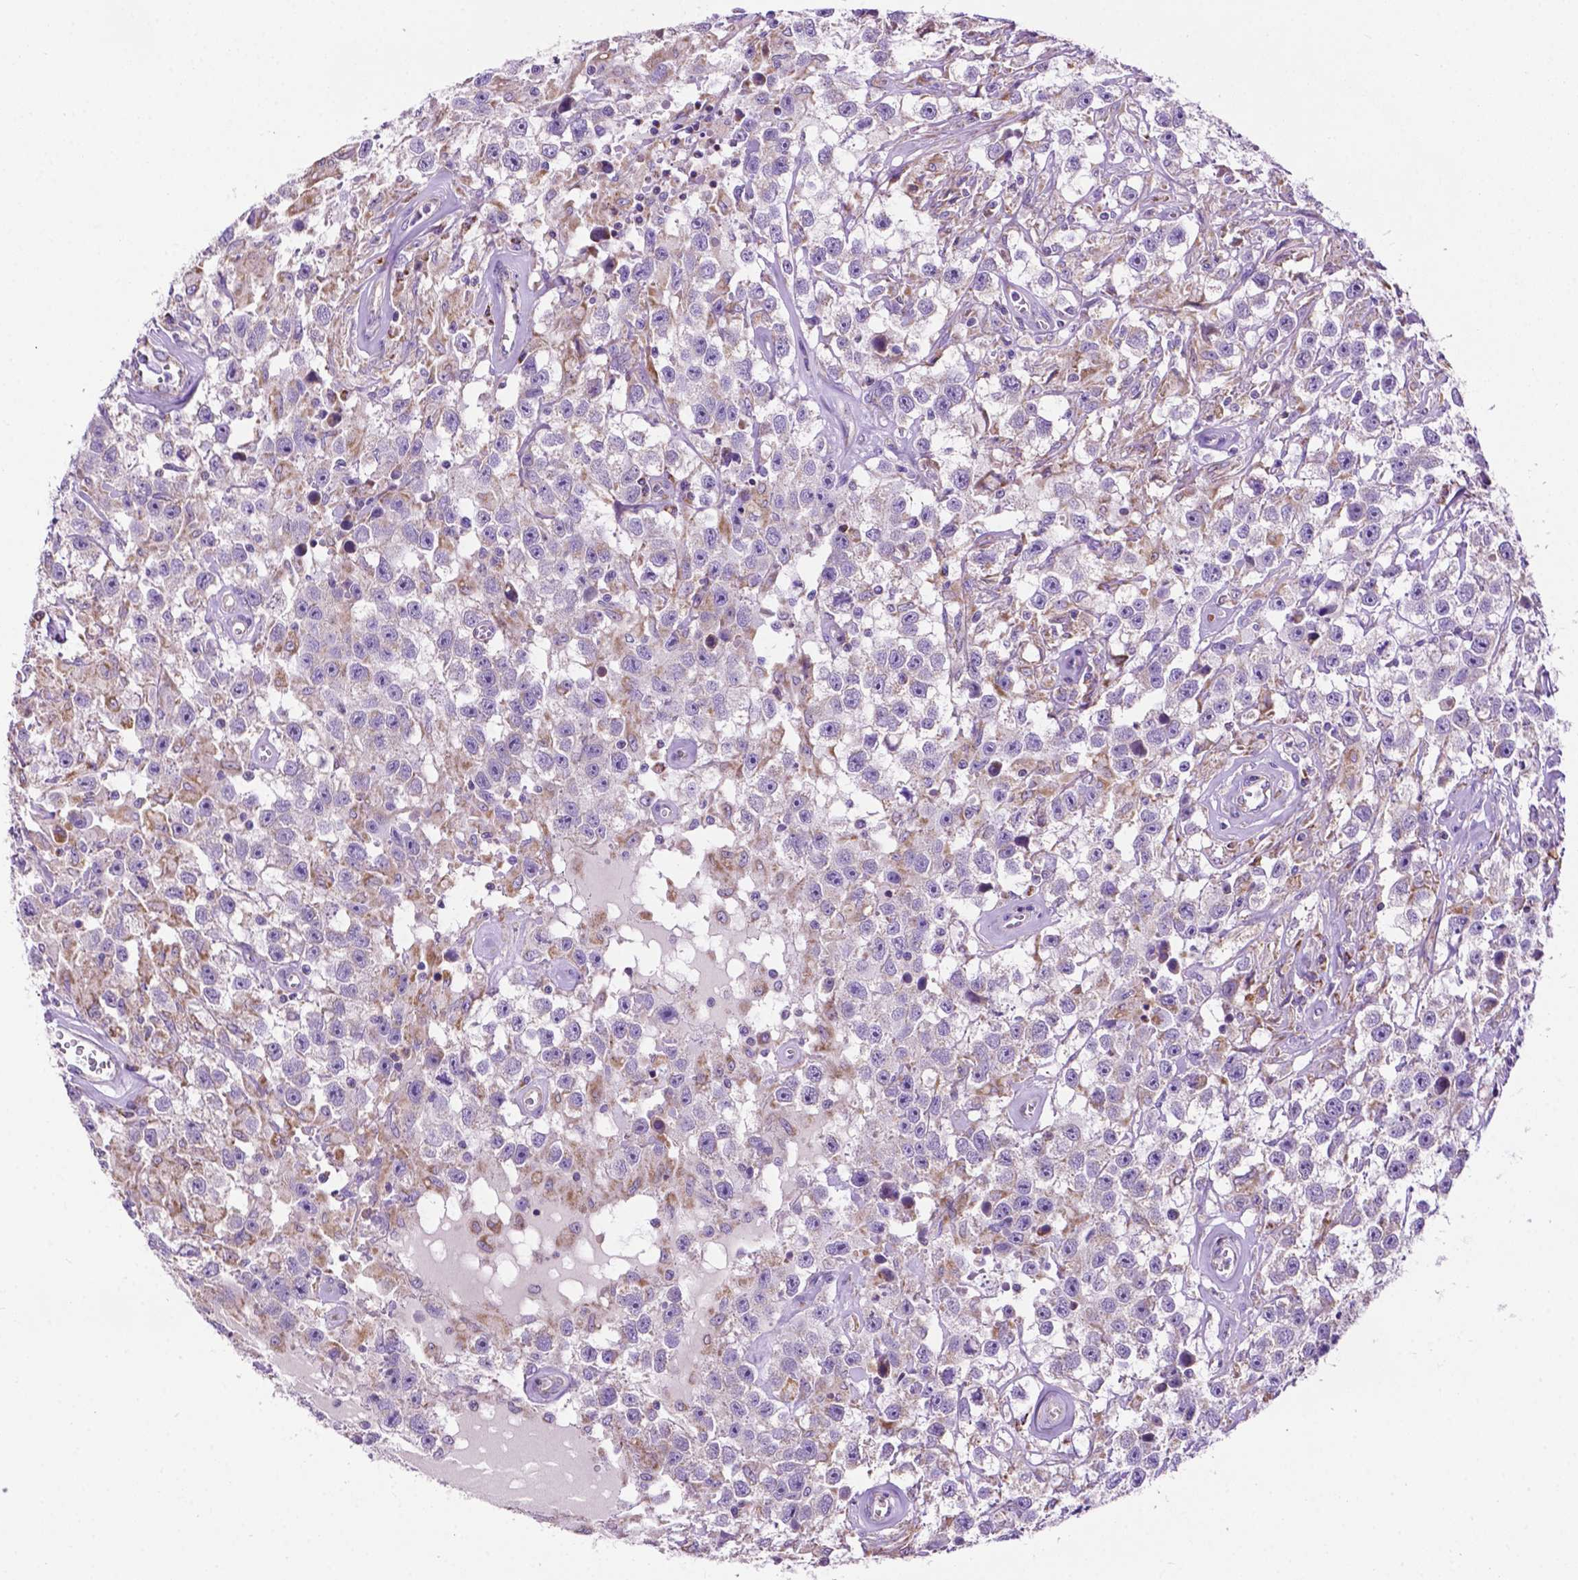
{"staining": {"intensity": "weak", "quantity": "<25%", "location": "cytoplasmic/membranous"}, "tissue": "testis cancer", "cell_type": "Tumor cells", "image_type": "cancer", "snomed": [{"axis": "morphology", "description": "Seminoma, NOS"}, {"axis": "topography", "description": "Testis"}], "caption": "DAB (3,3'-diaminobenzidine) immunohistochemical staining of seminoma (testis) exhibits no significant staining in tumor cells.", "gene": "PHYHIP", "patient": {"sex": "male", "age": 43}}